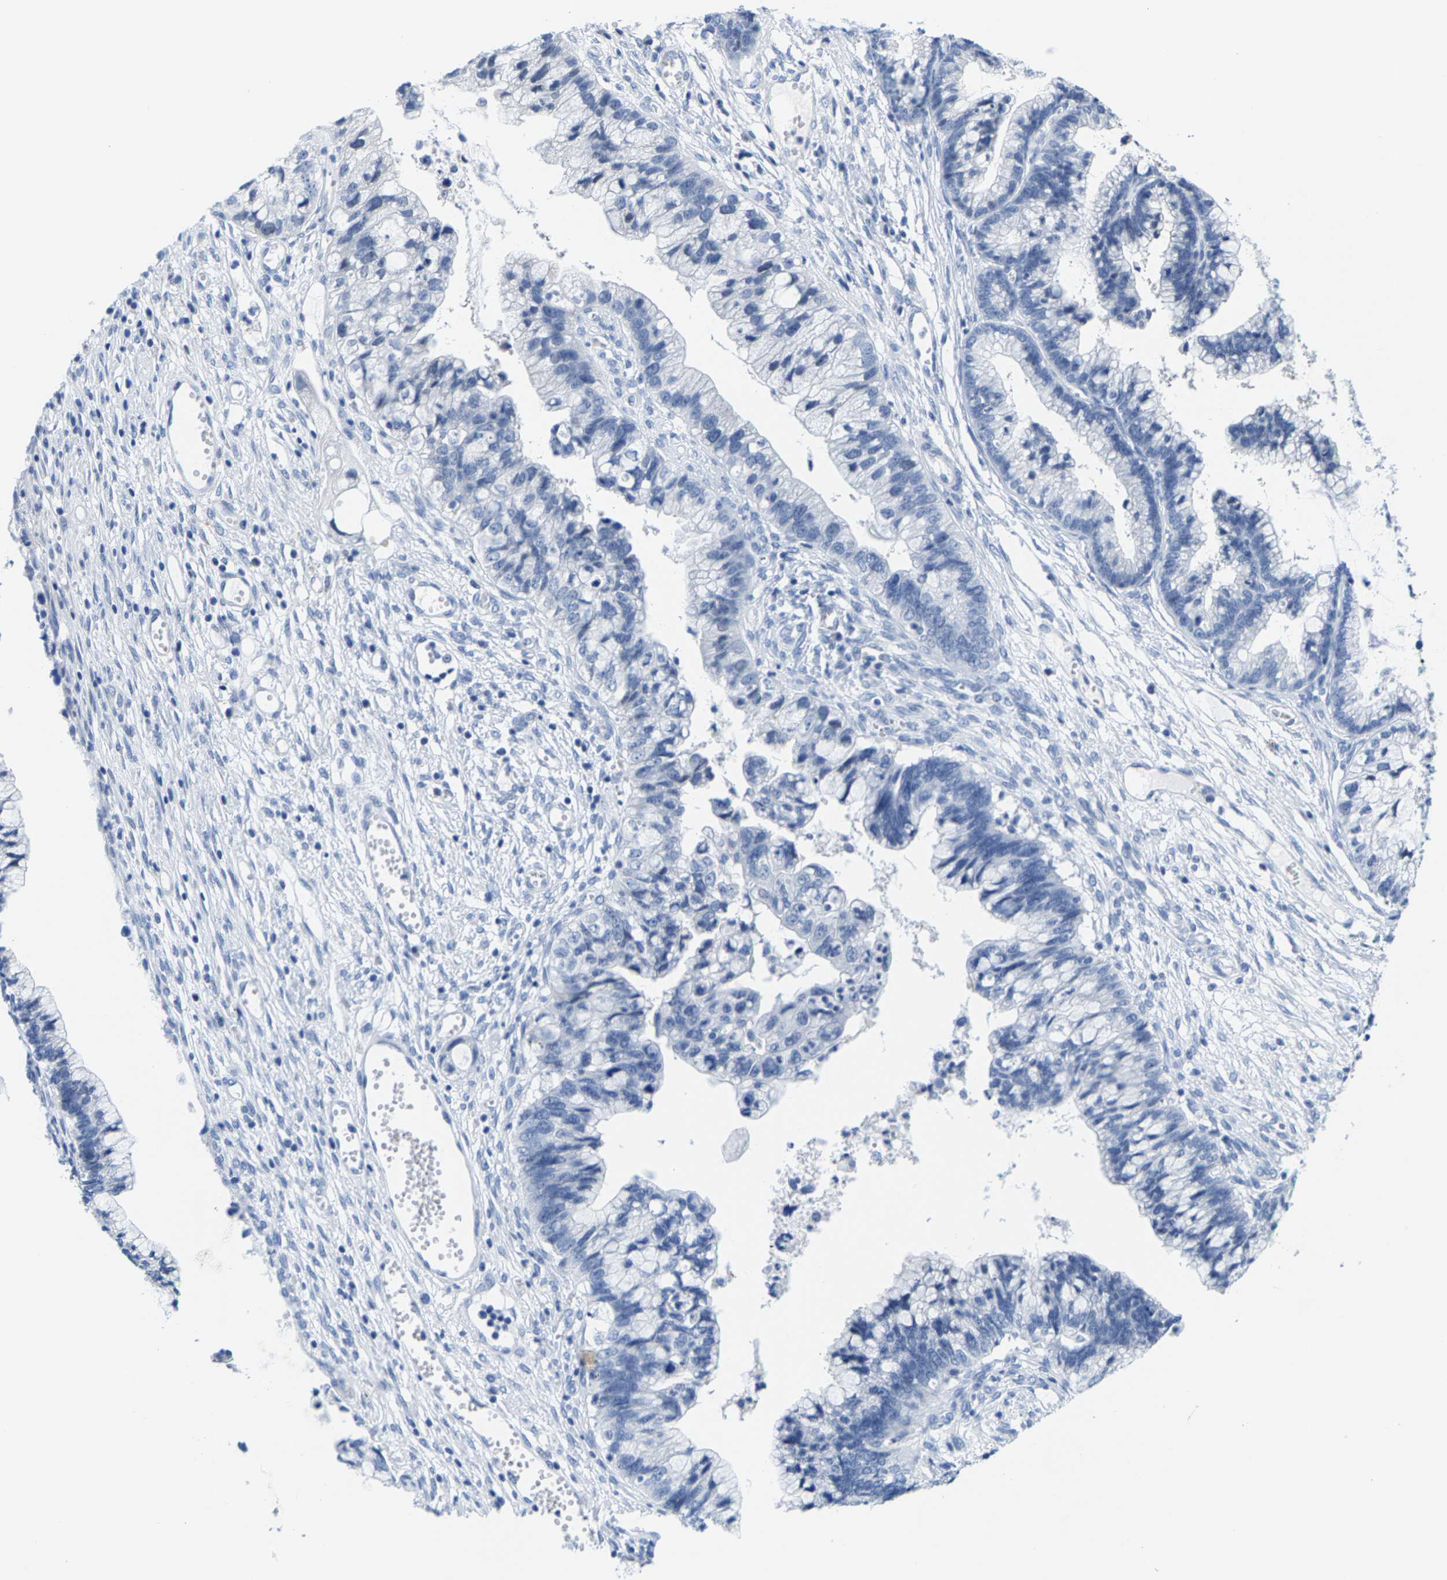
{"staining": {"intensity": "negative", "quantity": "none", "location": "none"}, "tissue": "cervical cancer", "cell_type": "Tumor cells", "image_type": "cancer", "snomed": [{"axis": "morphology", "description": "Adenocarcinoma, NOS"}, {"axis": "topography", "description": "Cervix"}], "caption": "There is no significant expression in tumor cells of cervical adenocarcinoma.", "gene": "KLHL1", "patient": {"sex": "female", "age": 44}}